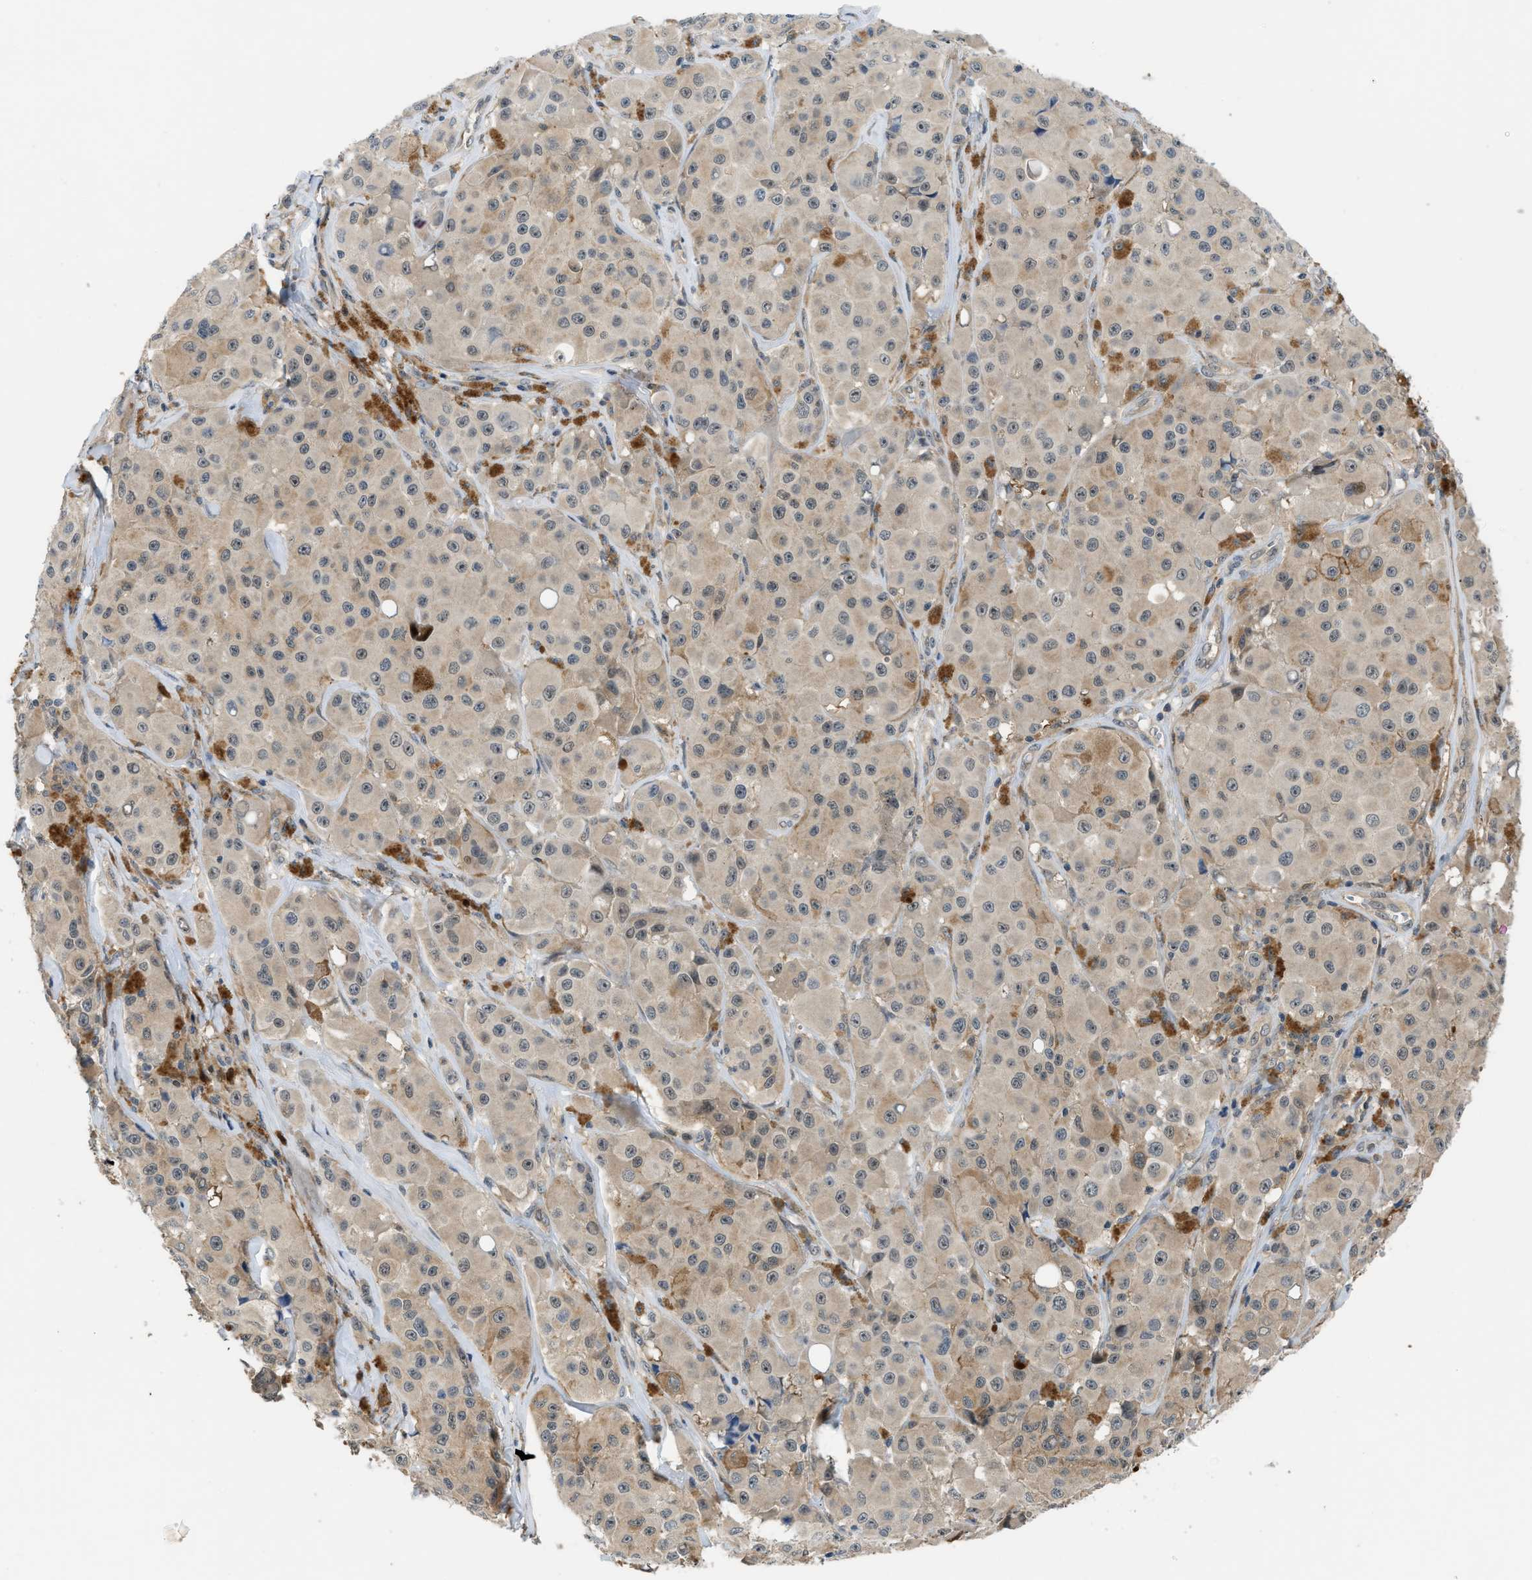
{"staining": {"intensity": "weak", "quantity": ">75%", "location": "cytoplasmic/membranous"}, "tissue": "melanoma", "cell_type": "Tumor cells", "image_type": "cancer", "snomed": [{"axis": "morphology", "description": "Malignant melanoma, NOS"}, {"axis": "topography", "description": "Skin"}], "caption": "Malignant melanoma tissue reveals weak cytoplasmic/membranous expression in about >75% of tumor cells, visualized by immunohistochemistry. The staining was performed using DAB (3,3'-diaminobenzidine), with brown indicating positive protein expression. Nuclei are stained blue with hematoxylin.", "gene": "TRAK2", "patient": {"sex": "male", "age": 84}}